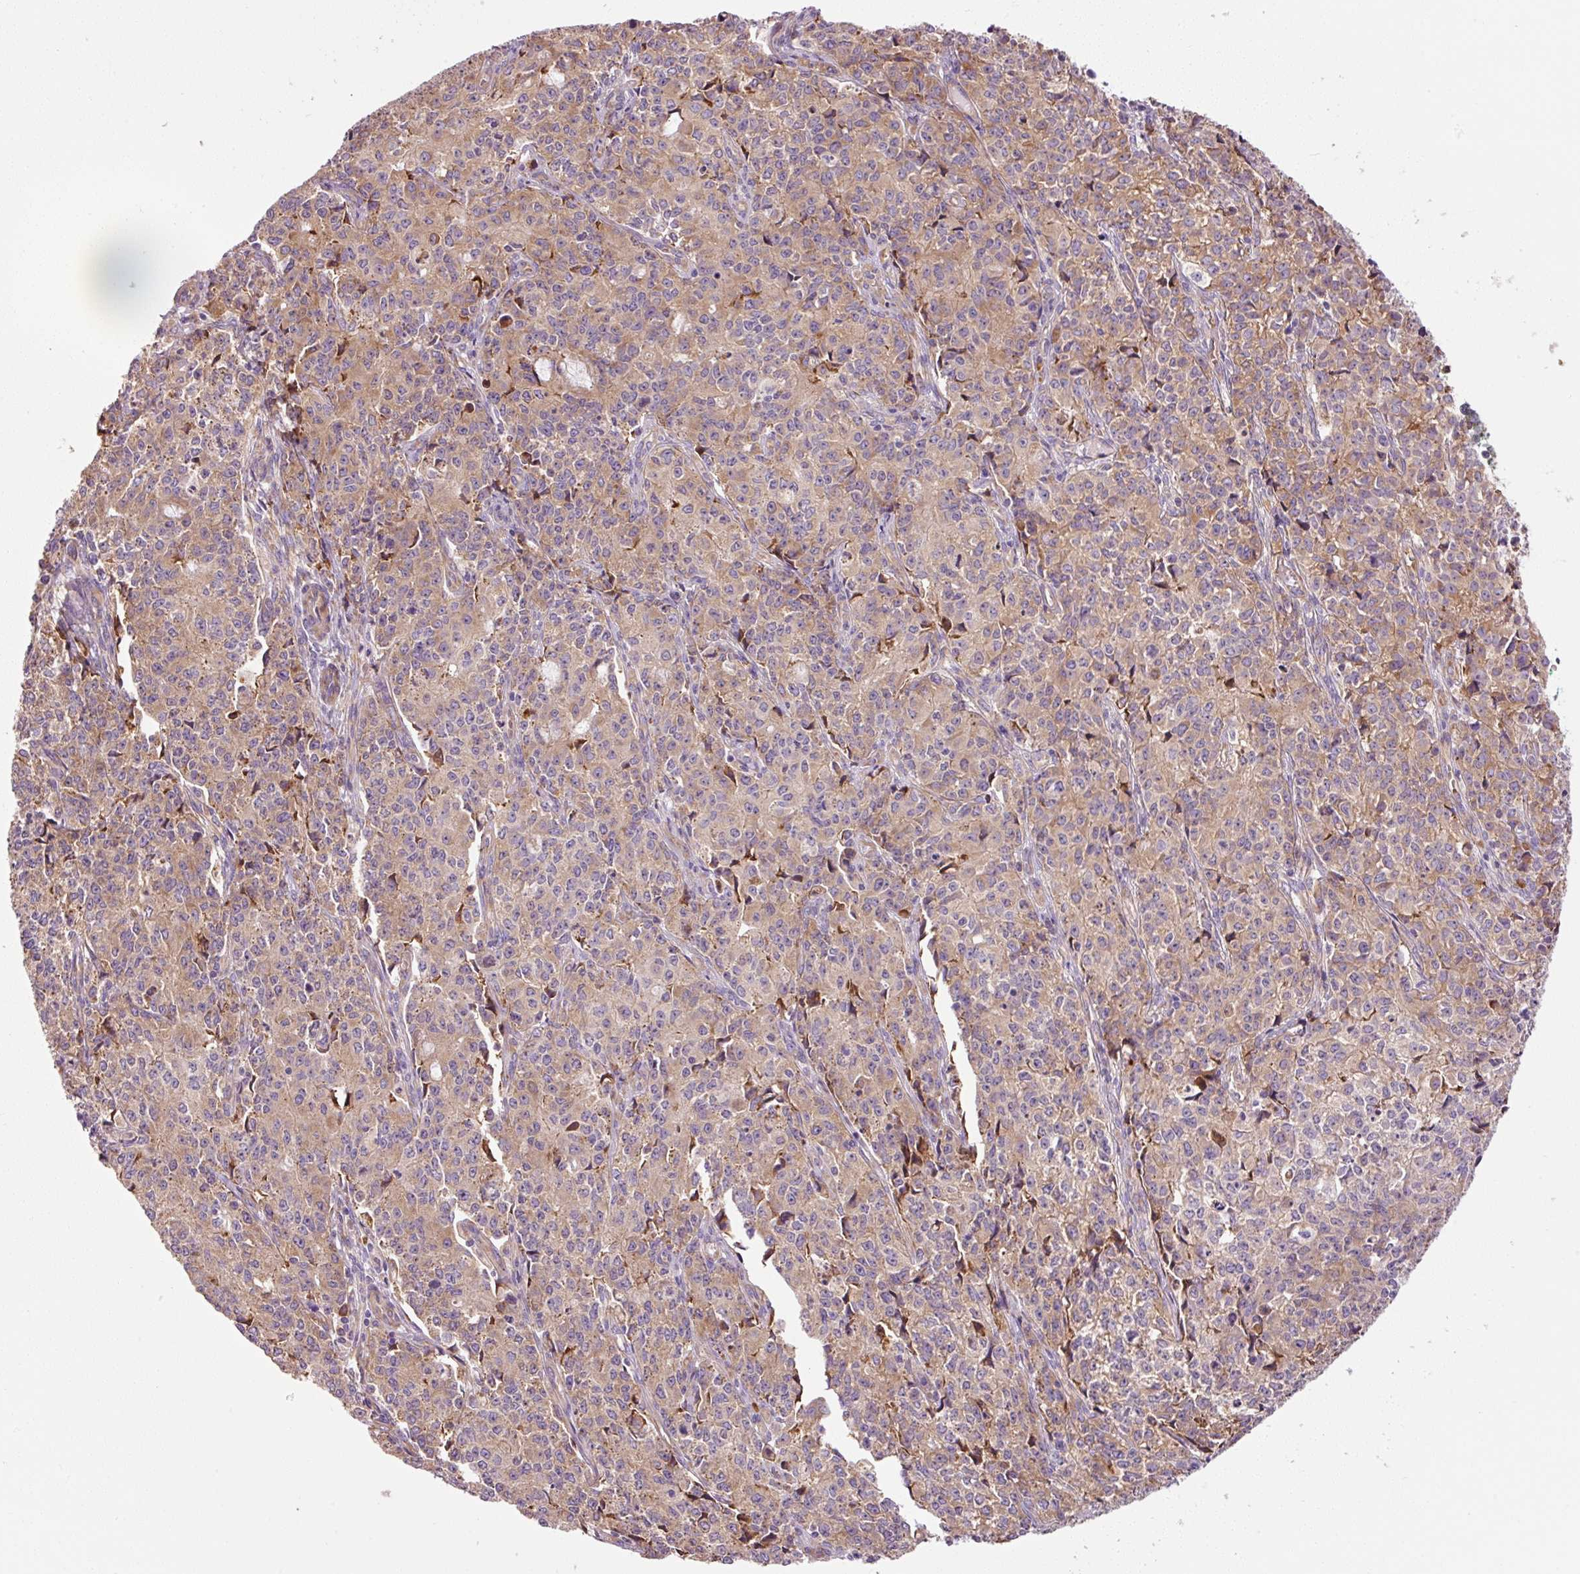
{"staining": {"intensity": "moderate", "quantity": ">75%", "location": "cytoplasmic/membranous"}, "tissue": "endometrial cancer", "cell_type": "Tumor cells", "image_type": "cancer", "snomed": [{"axis": "morphology", "description": "Adenocarcinoma, NOS"}, {"axis": "topography", "description": "Endometrium"}], "caption": "Moderate cytoplasmic/membranous expression for a protein is present in about >75% of tumor cells of endometrial adenocarcinoma using immunohistochemistry.", "gene": "RPL10A", "patient": {"sex": "female", "age": 50}}